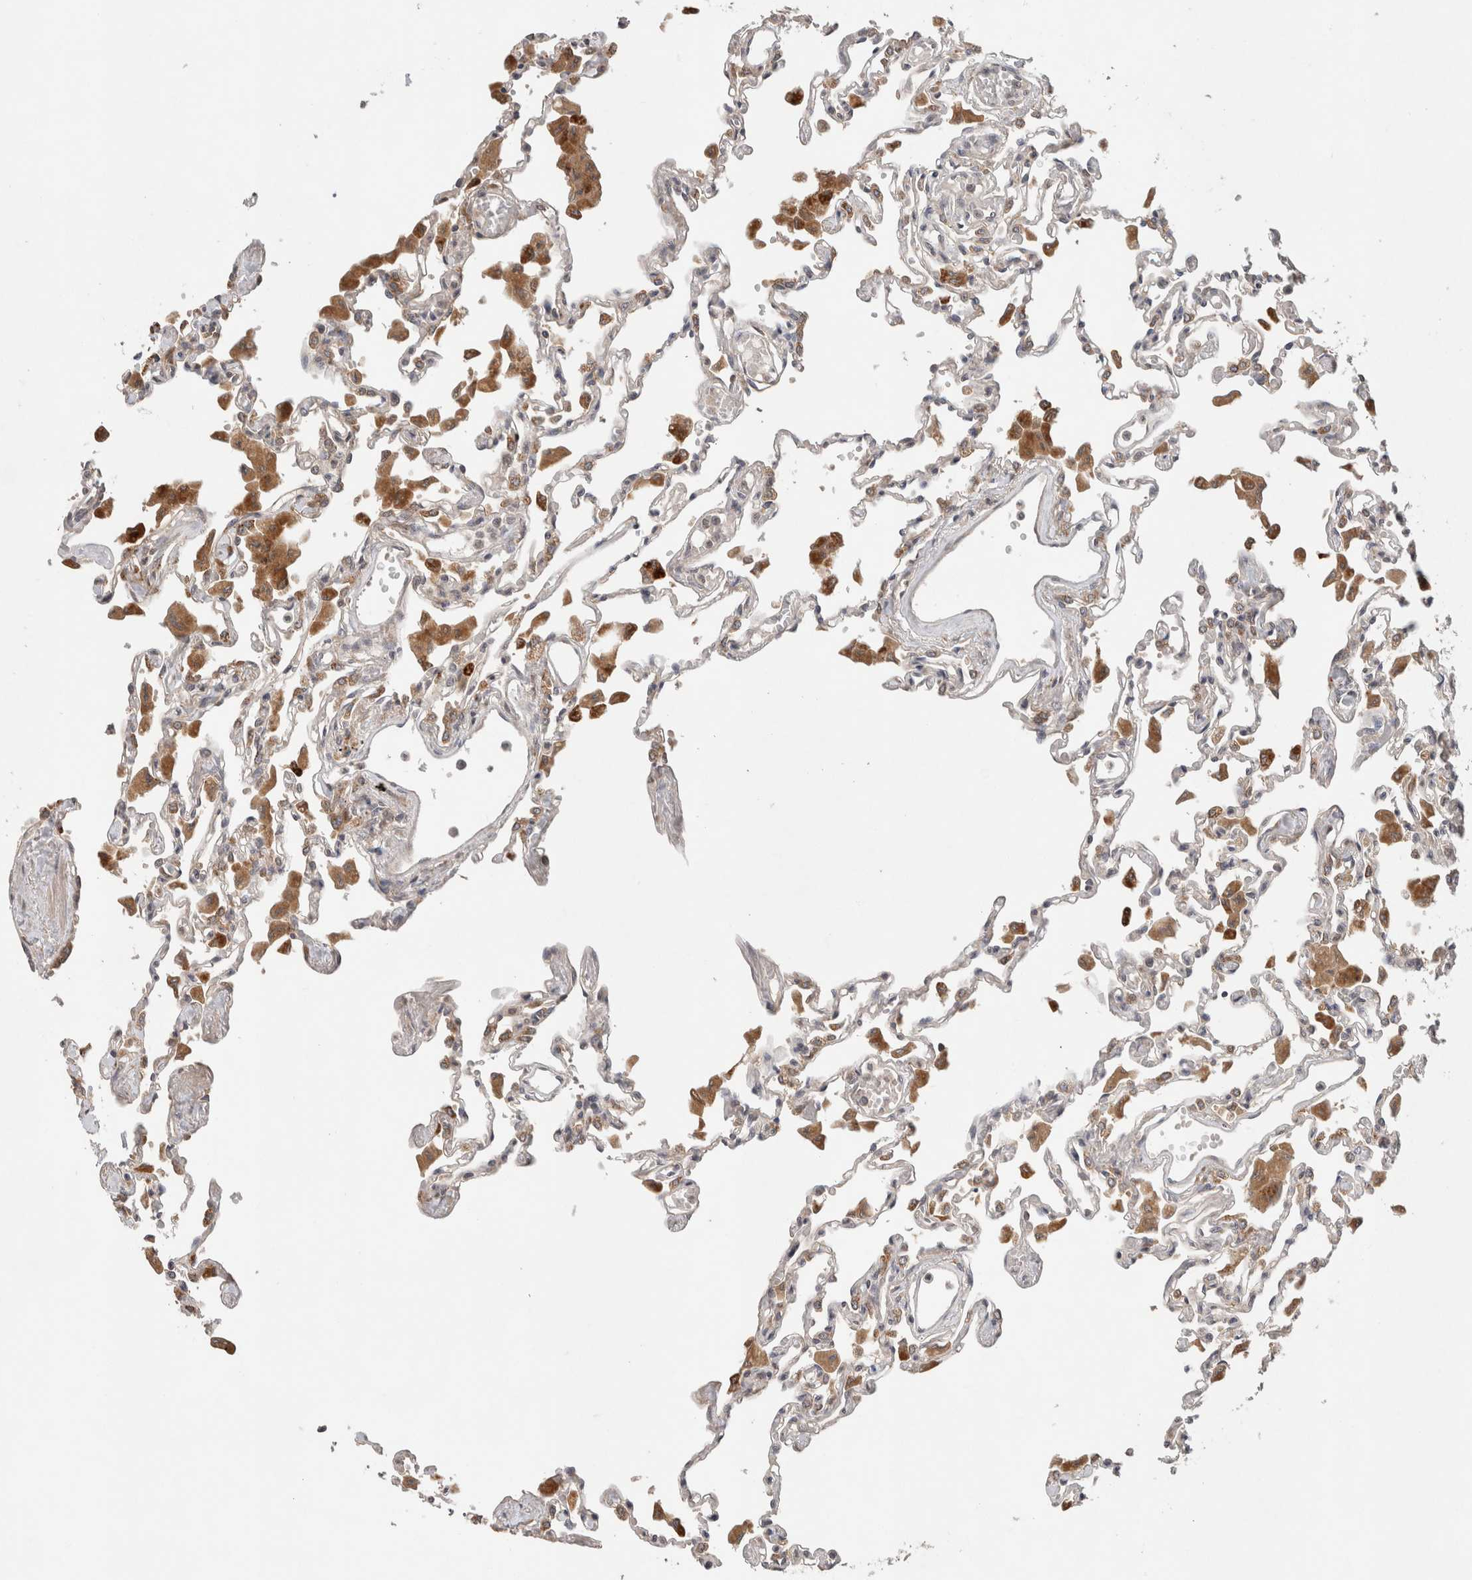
{"staining": {"intensity": "moderate", "quantity": "<25%", "location": "cytoplasmic/membranous"}, "tissue": "lung", "cell_type": "Alveolar cells", "image_type": "normal", "snomed": [{"axis": "morphology", "description": "Normal tissue, NOS"}, {"axis": "topography", "description": "Bronchus"}, {"axis": "topography", "description": "Lung"}], "caption": "DAB (3,3'-diaminobenzidine) immunohistochemical staining of unremarkable lung displays moderate cytoplasmic/membranous protein staining in approximately <25% of alveolar cells.", "gene": "SGK1", "patient": {"sex": "female", "age": 49}}